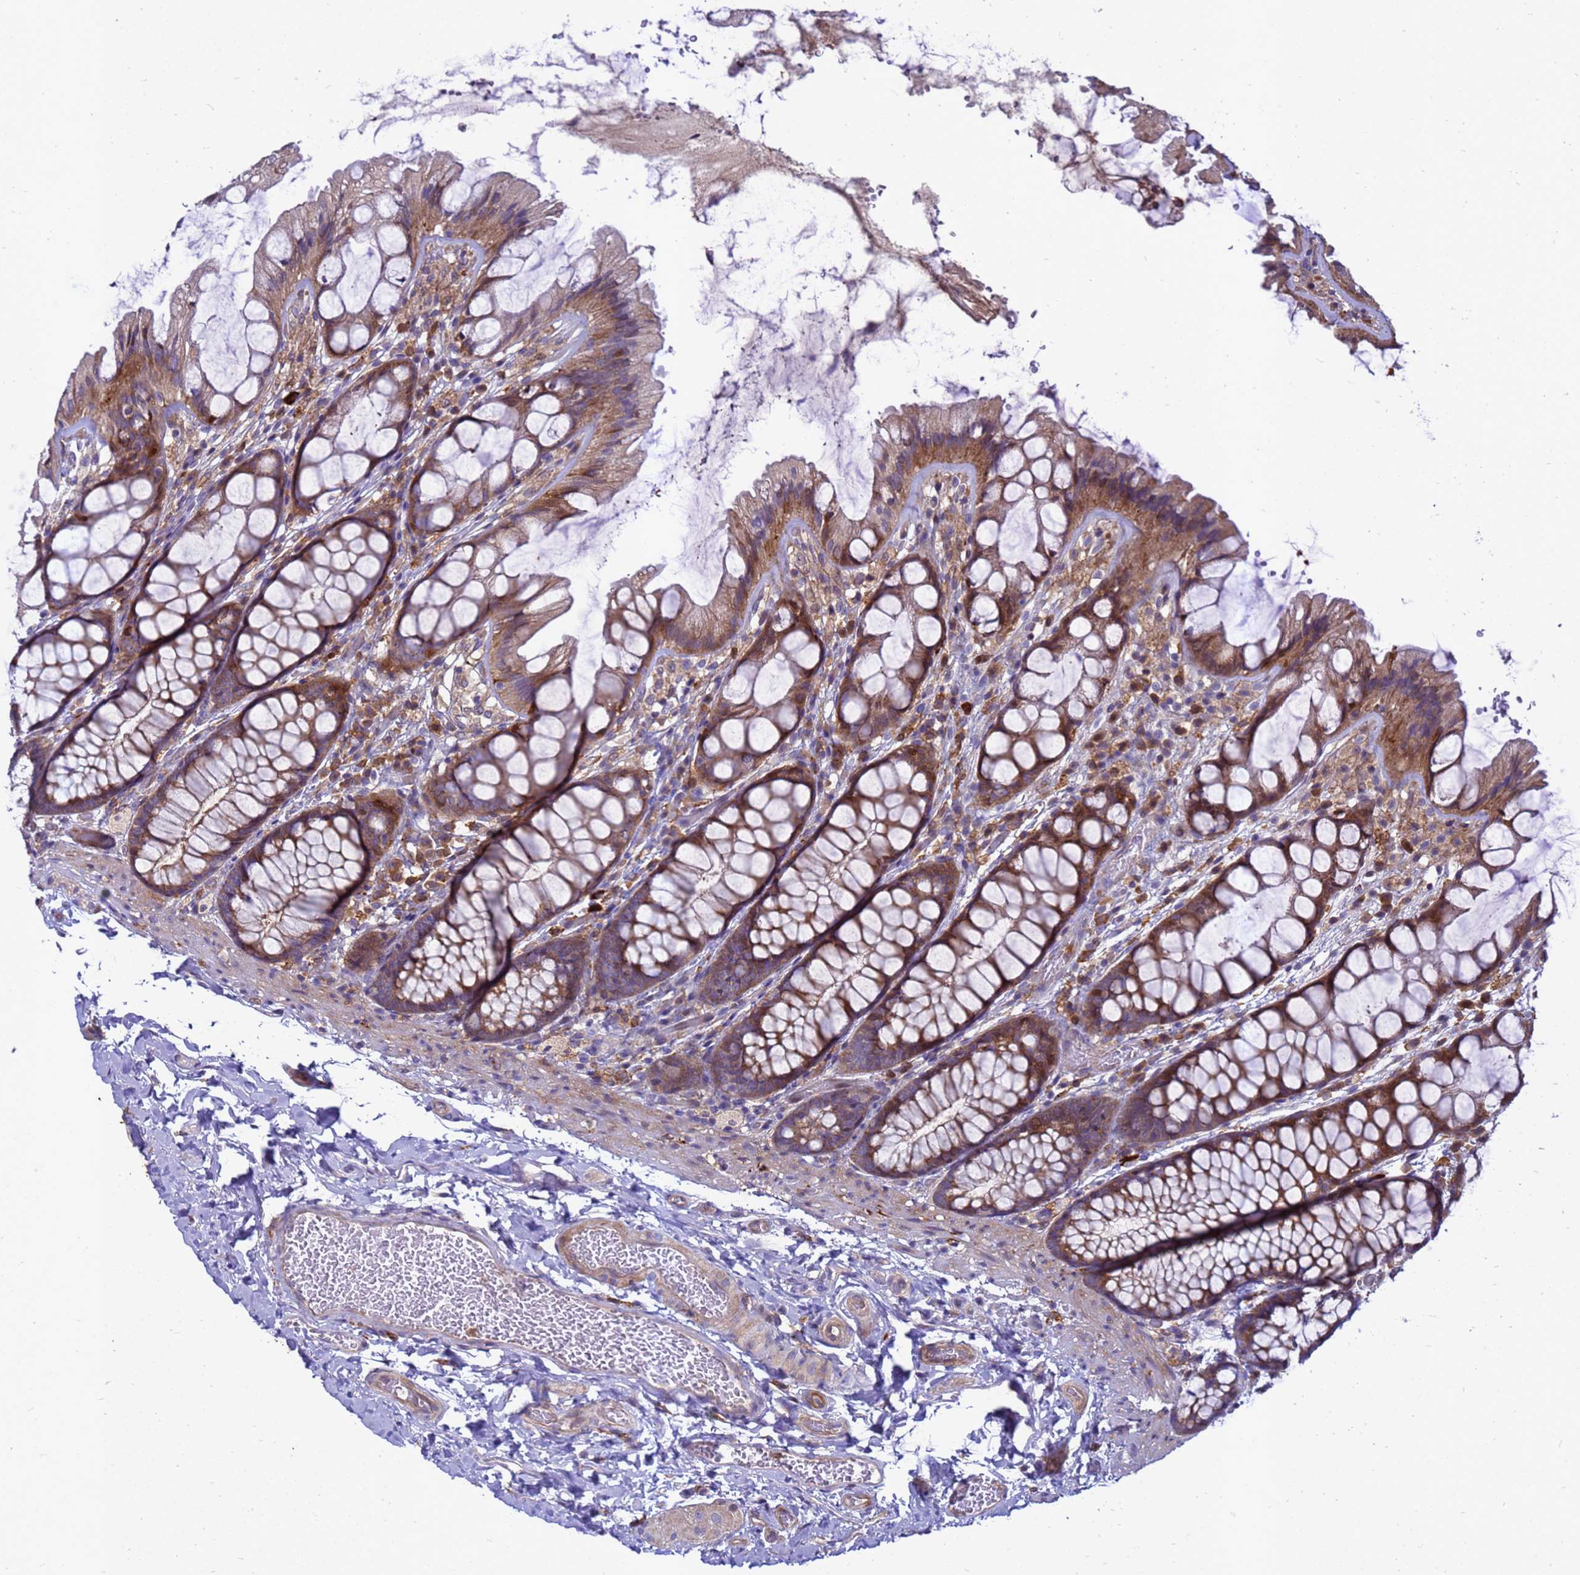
{"staining": {"intensity": "weak", "quantity": ">75%", "location": "cytoplasmic/membranous"}, "tissue": "colon", "cell_type": "Endothelial cells", "image_type": "normal", "snomed": [{"axis": "morphology", "description": "Normal tissue, NOS"}, {"axis": "topography", "description": "Colon"}], "caption": "This is a photomicrograph of immunohistochemistry staining of normal colon, which shows weak expression in the cytoplasmic/membranous of endothelial cells.", "gene": "RNF215", "patient": {"sex": "male", "age": 47}}